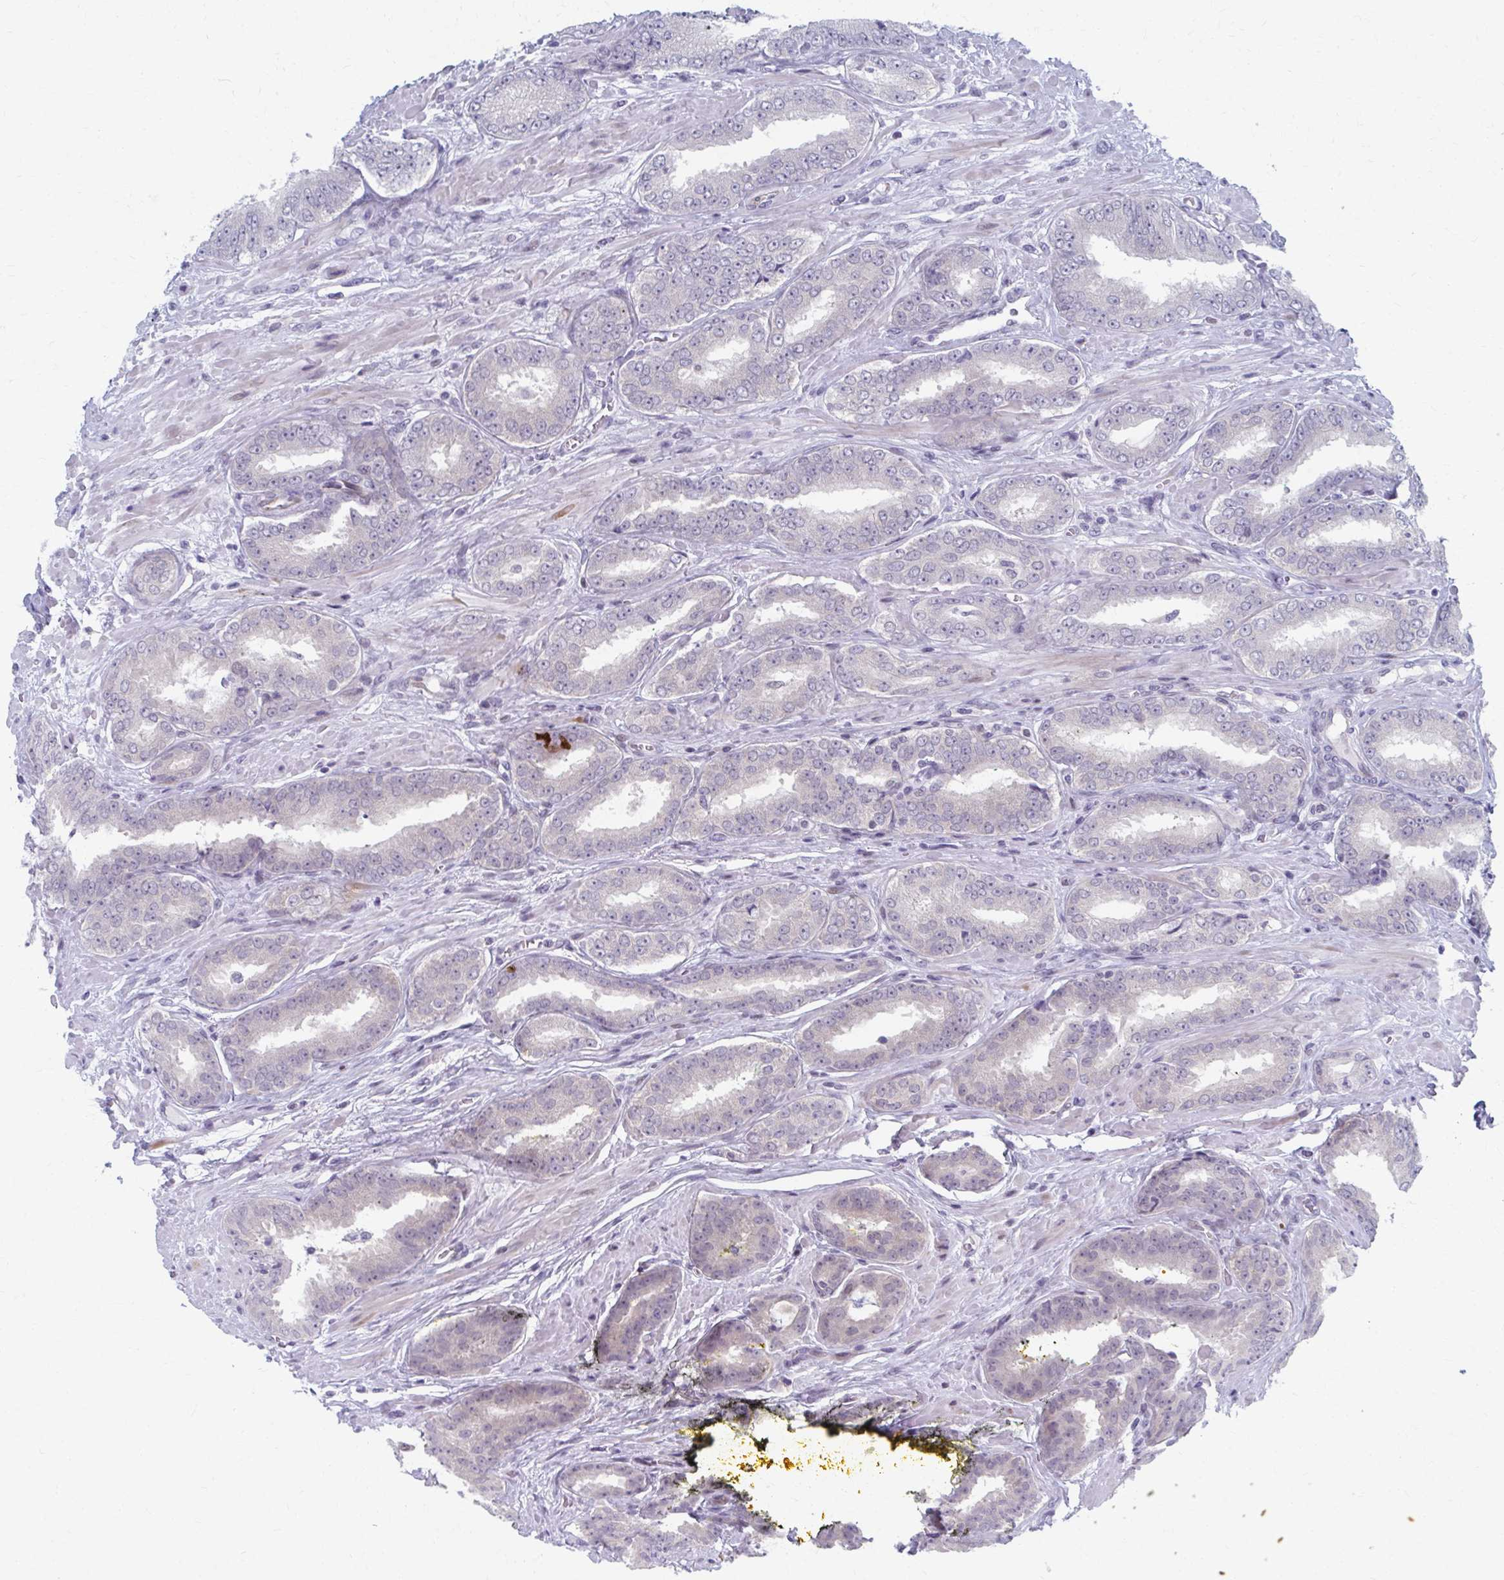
{"staining": {"intensity": "negative", "quantity": "none", "location": "none"}, "tissue": "prostate cancer", "cell_type": "Tumor cells", "image_type": "cancer", "snomed": [{"axis": "morphology", "description": "Adenocarcinoma, High grade"}, {"axis": "topography", "description": "Prostate"}], "caption": "Tumor cells are negative for protein expression in human prostate high-grade adenocarcinoma. The staining is performed using DAB brown chromogen with nuclei counter-stained in using hematoxylin.", "gene": "ABHD16B", "patient": {"sex": "male", "age": 72}}